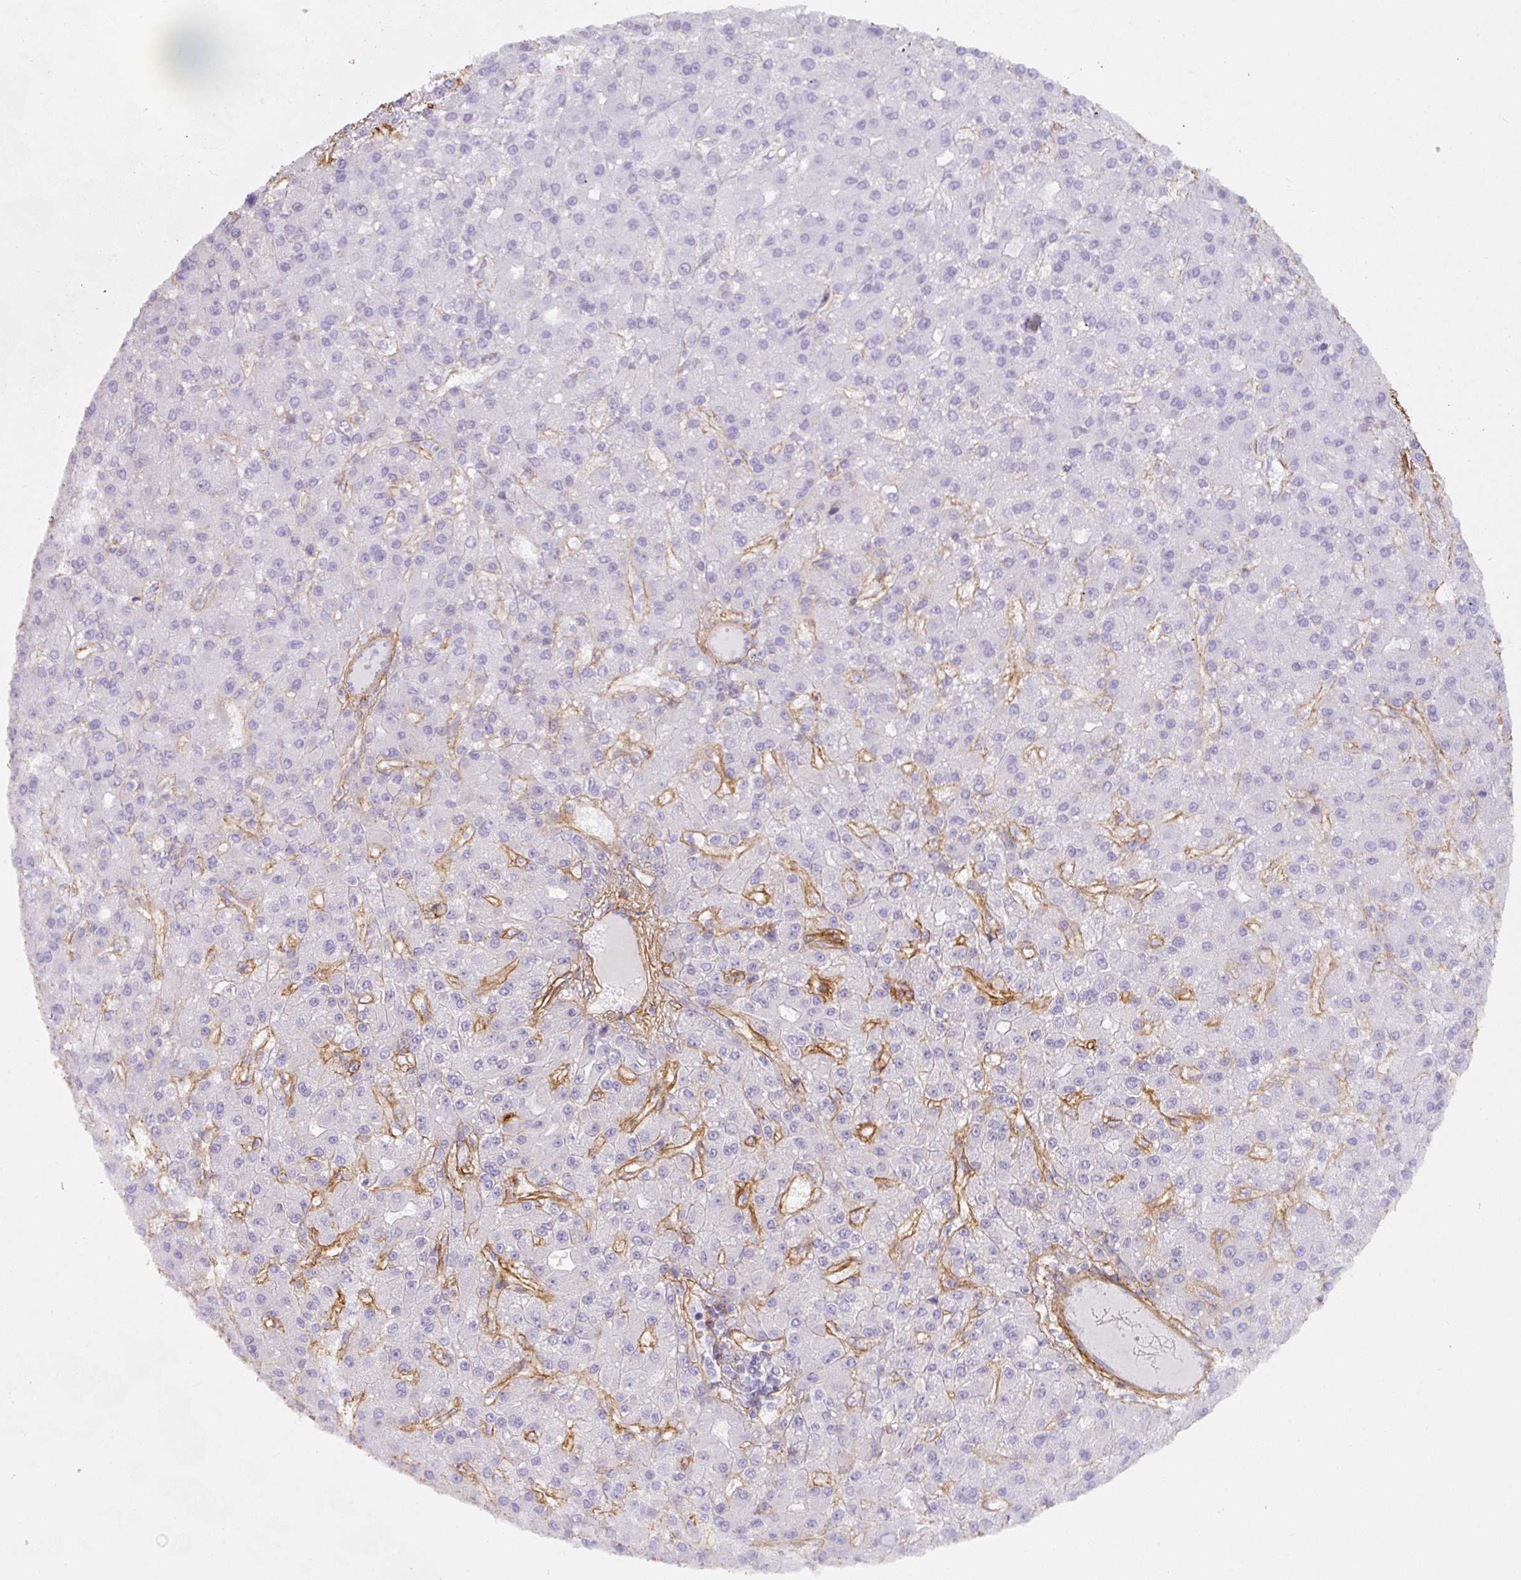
{"staining": {"intensity": "negative", "quantity": "none", "location": "none"}, "tissue": "liver cancer", "cell_type": "Tumor cells", "image_type": "cancer", "snomed": [{"axis": "morphology", "description": "Carcinoma, Hepatocellular, NOS"}, {"axis": "topography", "description": "Liver"}], "caption": "This histopathology image is of hepatocellular carcinoma (liver) stained with IHC to label a protein in brown with the nuclei are counter-stained blue. There is no positivity in tumor cells.", "gene": "LOXL4", "patient": {"sex": "male", "age": 67}}